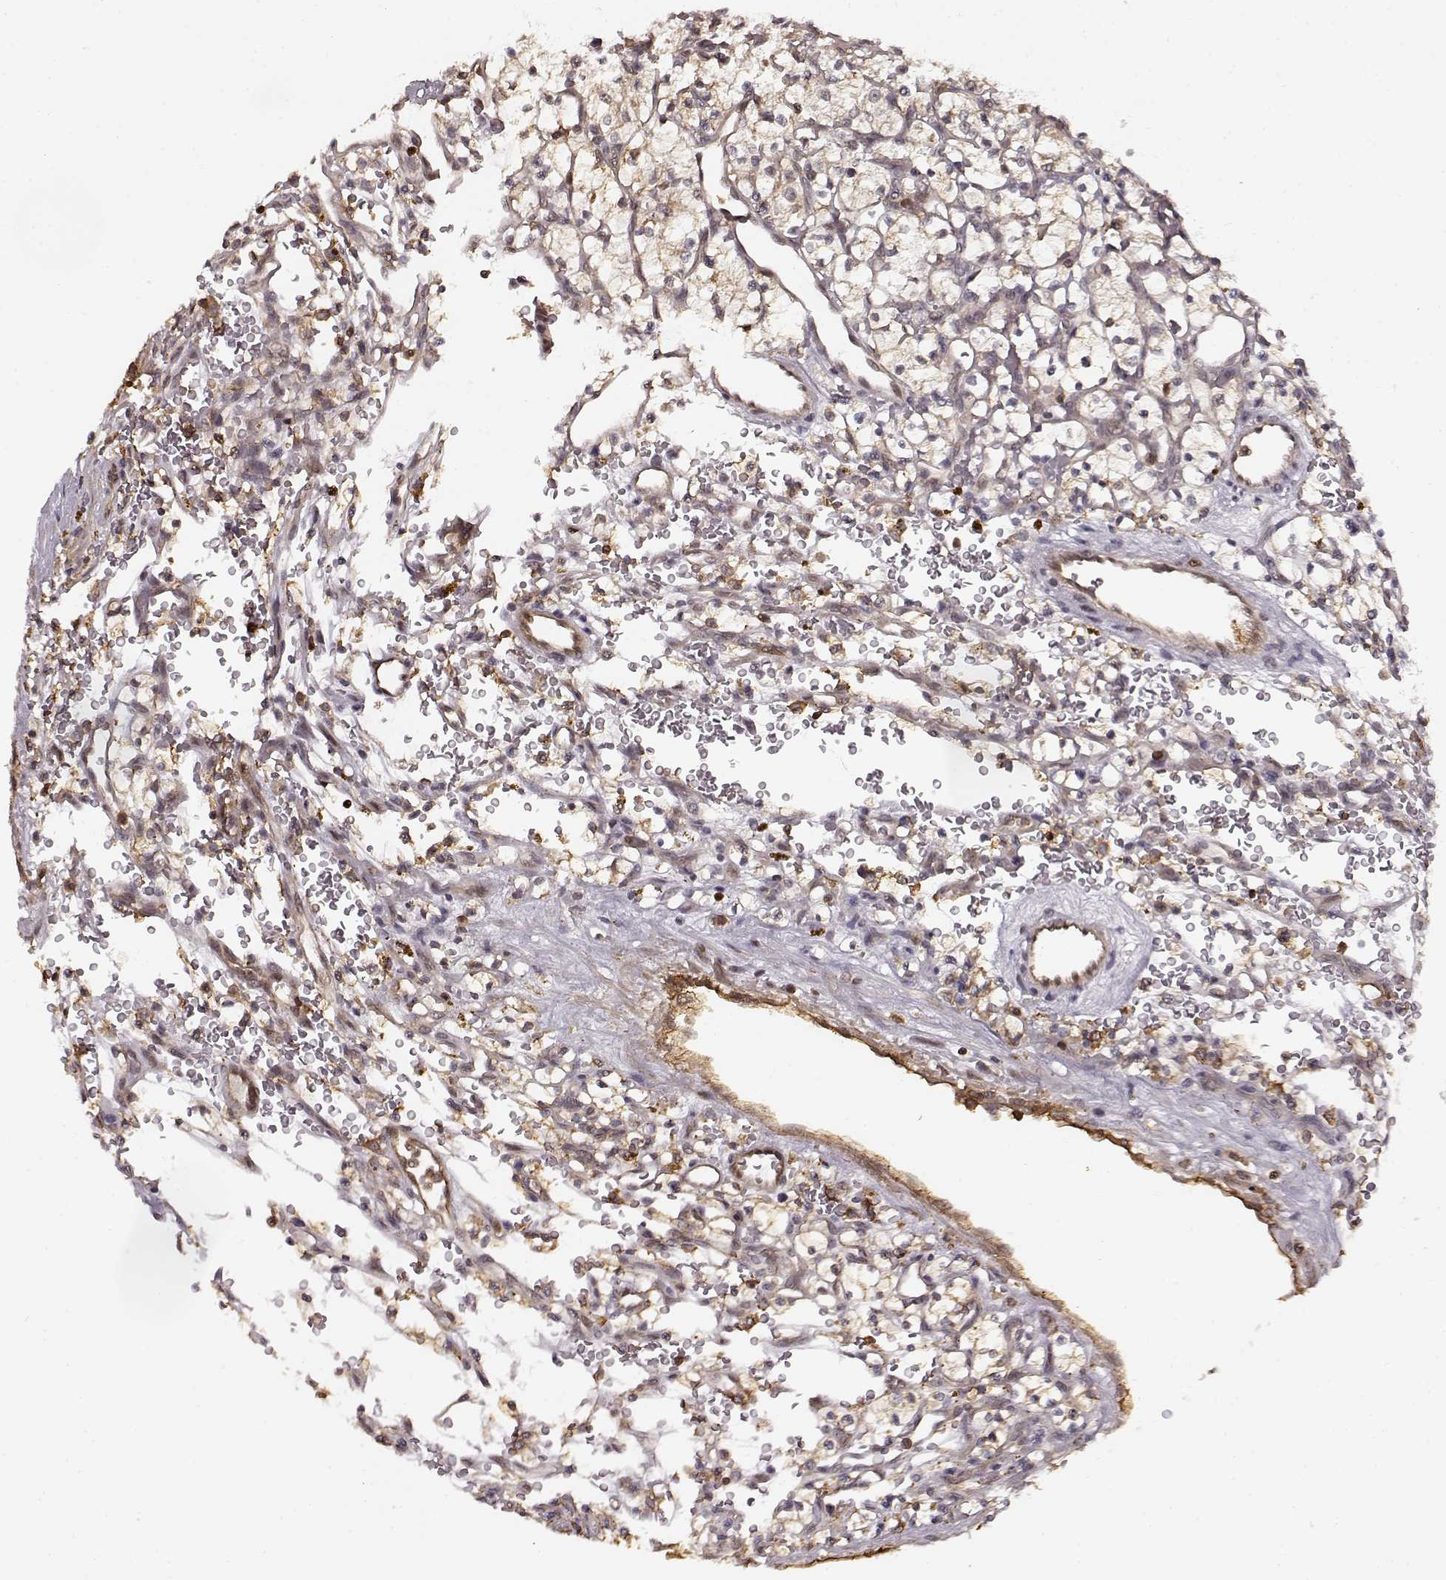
{"staining": {"intensity": "weak", "quantity": ">75%", "location": "cytoplasmic/membranous"}, "tissue": "renal cancer", "cell_type": "Tumor cells", "image_type": "cancer", "snomed": [{"axis": "morphology", "description": "Adenocarcinoma, NOS"}, {"axis": "topography", "description": "Kidney"}], "caption": "A low amount of weak cytoplasmic/membranous positivity is identified in about >75% of tumor cells in renal cancer (adenocarcinoma) tissue.", "gene": "MFSD1", "patient": {"sex": "female", "age": 64}}